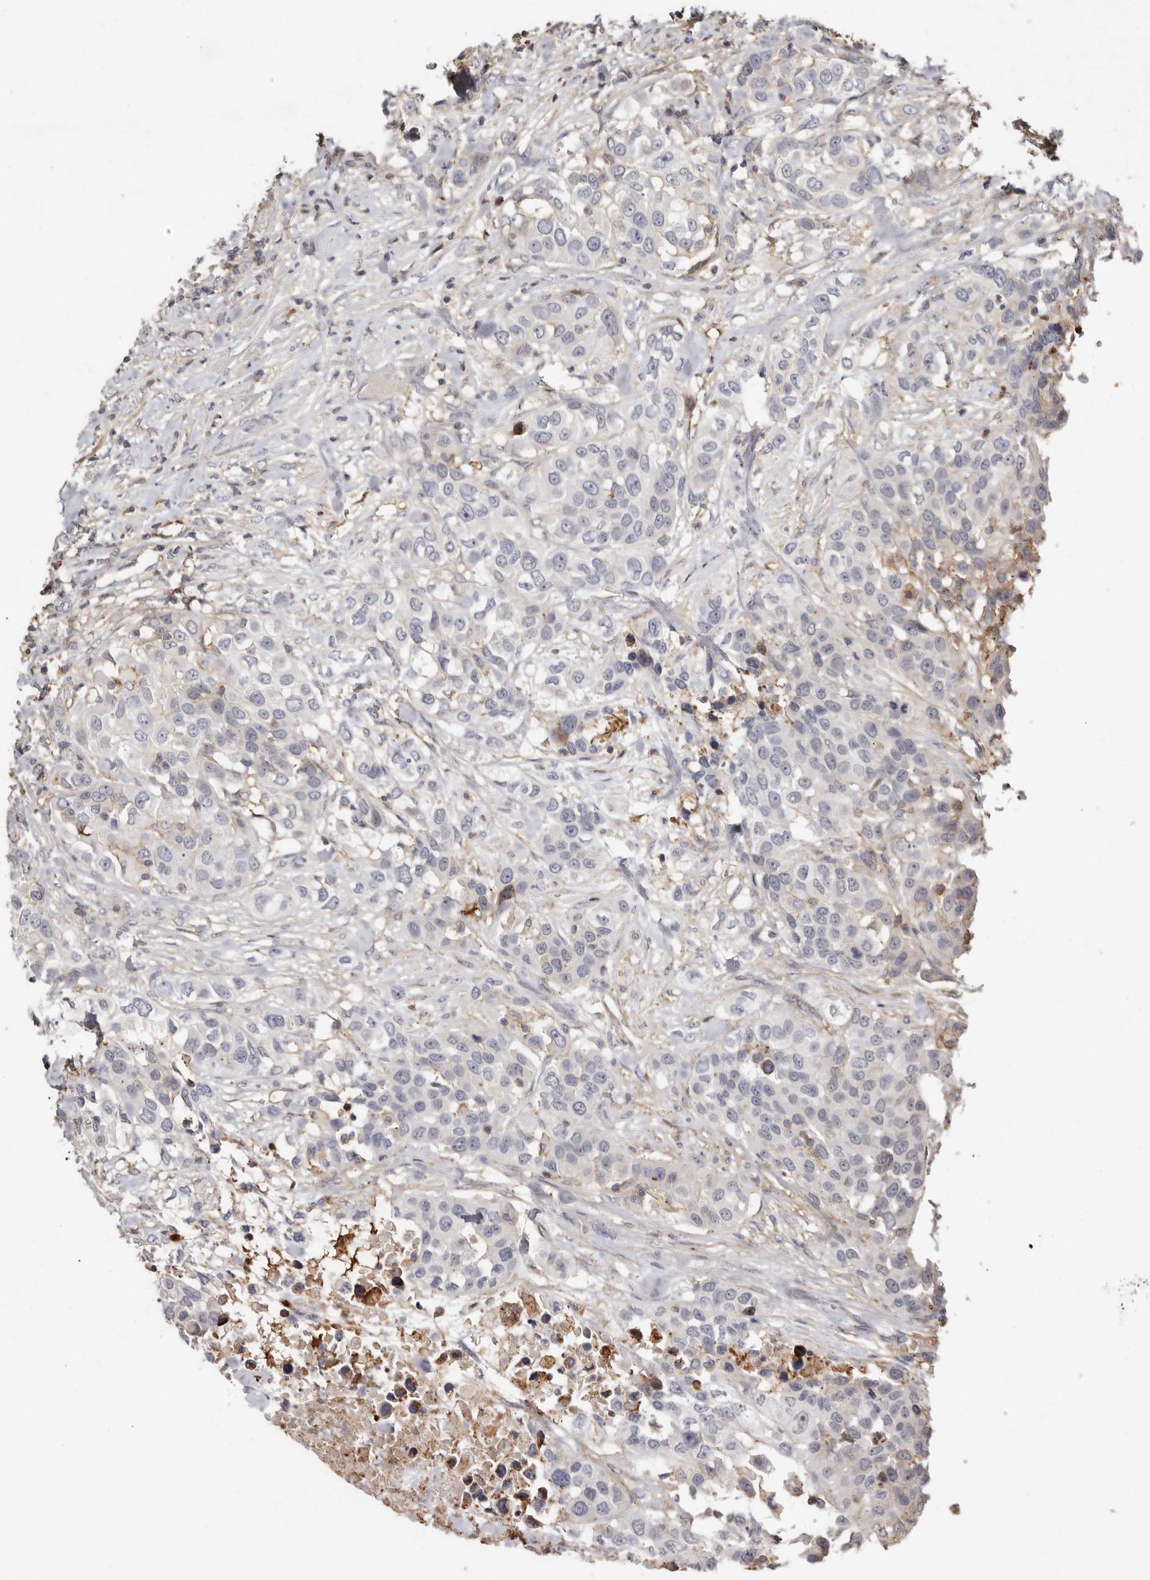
{"staining": {"intensity": "negative", "quantity": "none", "location": "none"}, "tissue": "urothelial cancer", "cell_type": "Tumor cells", "image_type": "cancer", "snomed": [{"axis": "morphology", "description": "Urothelial carcinoma, High grade"}, {"axis": "topography", "description": "Urinary bladder"}], "caption": "Immunohistochemical staining of urothelial cancer demonstrates no significant expression in tumor cells.", "gene": "KIF26B", "patient": {"sex": "female", "age": 80}}